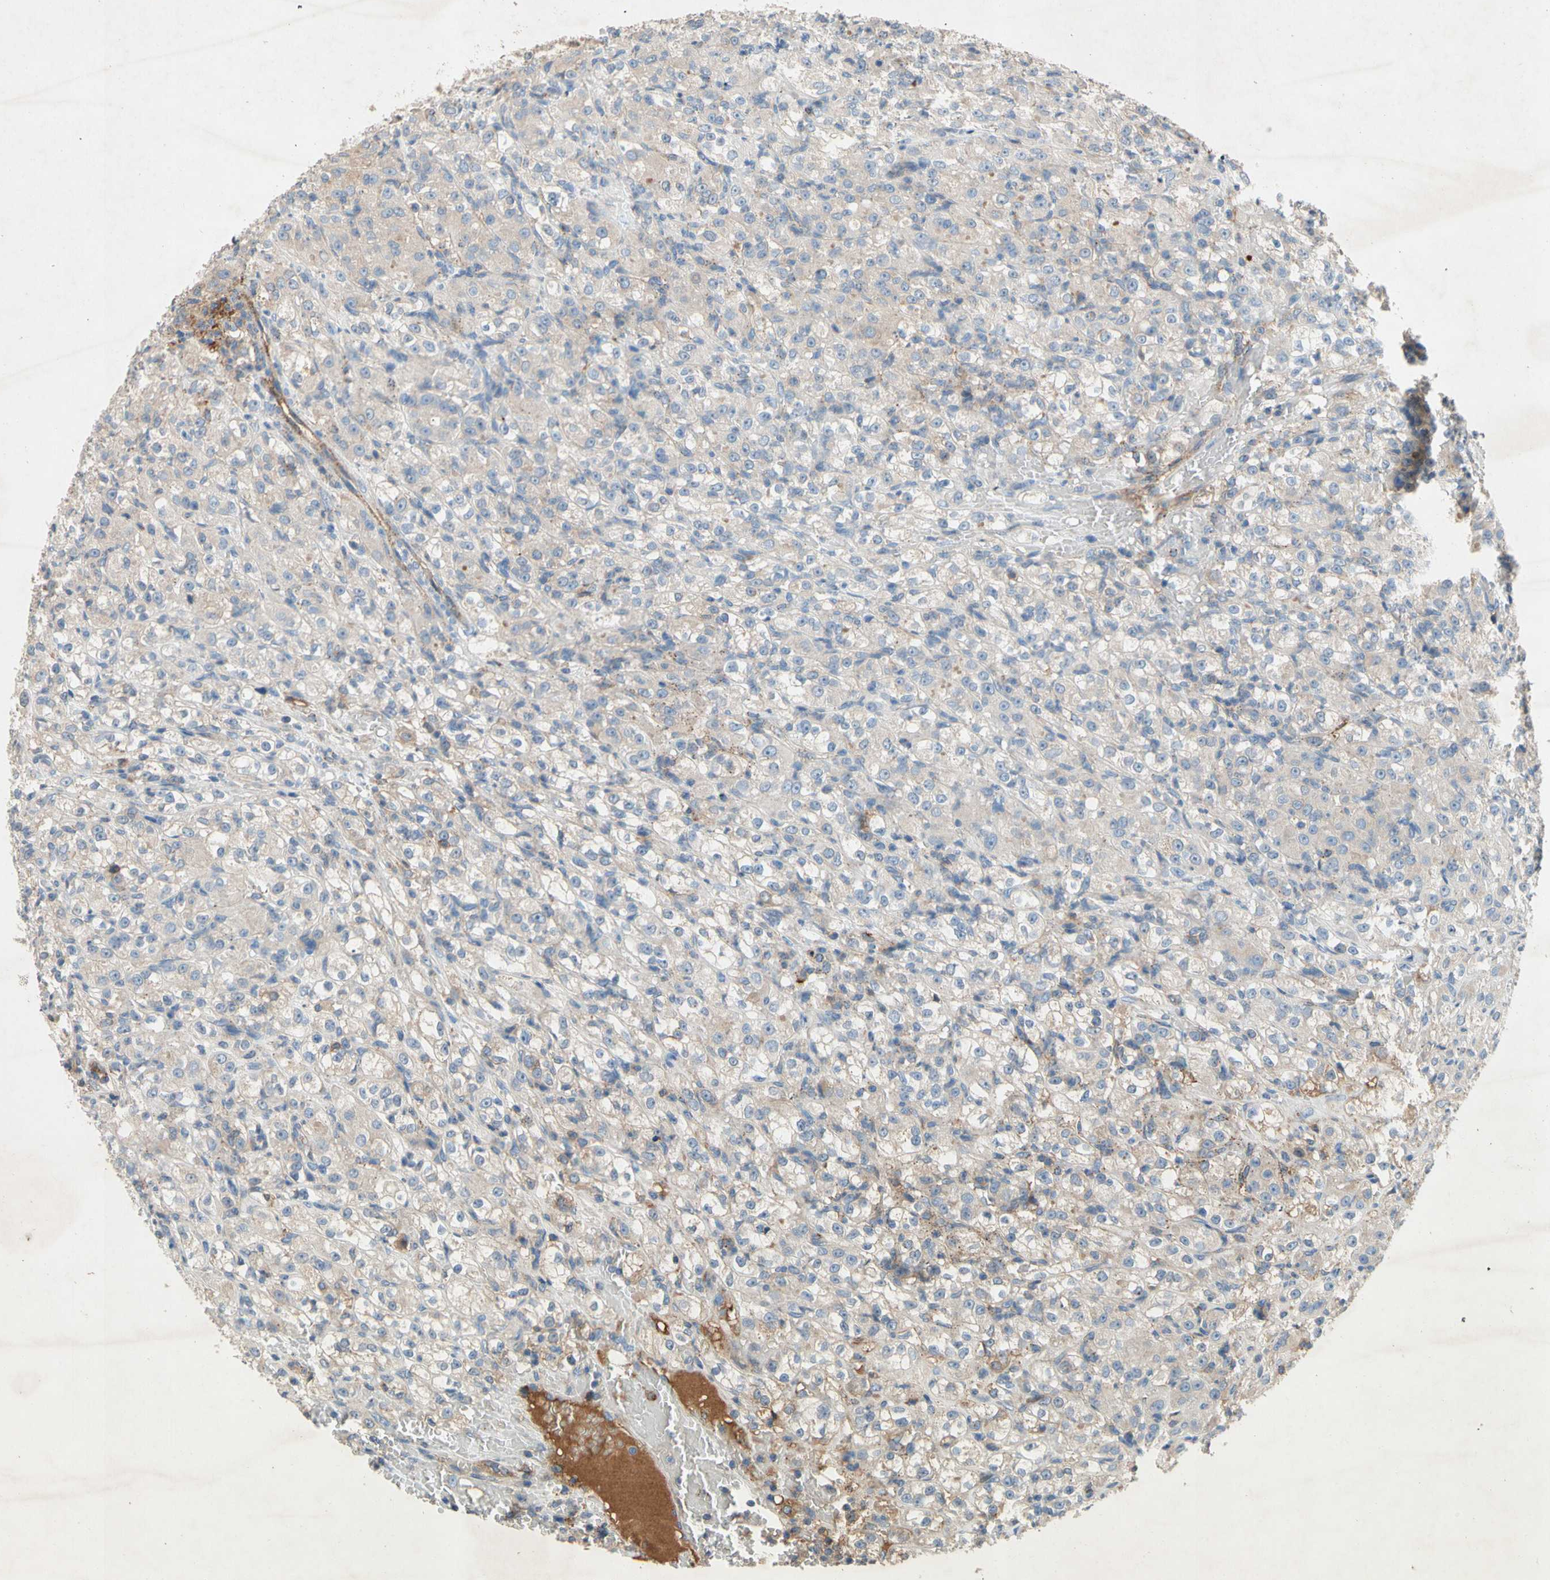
{"staining": {"intensity": "weak", "quantity": "25%-75%", "location": "cytoplasmic/membranous"}, "tissue": "renal cancer", "cell_type": "Tumor cells", "image_type": "cancer", "snomed": [{"axis": "morphology", "description": "Normal tissue, NOS"}, {"axis": "morphology", "description": "Adenocarcinoma, NOS"}, {"axis": "topography", "description": "Kidney"}], "caption": "Weak cytoplasmic/membranous positivity for a protein is present in about 25%-75% of tumor cells of renal cancer (adenocarcinoma) using IHC.", "gene": "NDFIP2", "patient": {"sex": "male", "age": 61}}